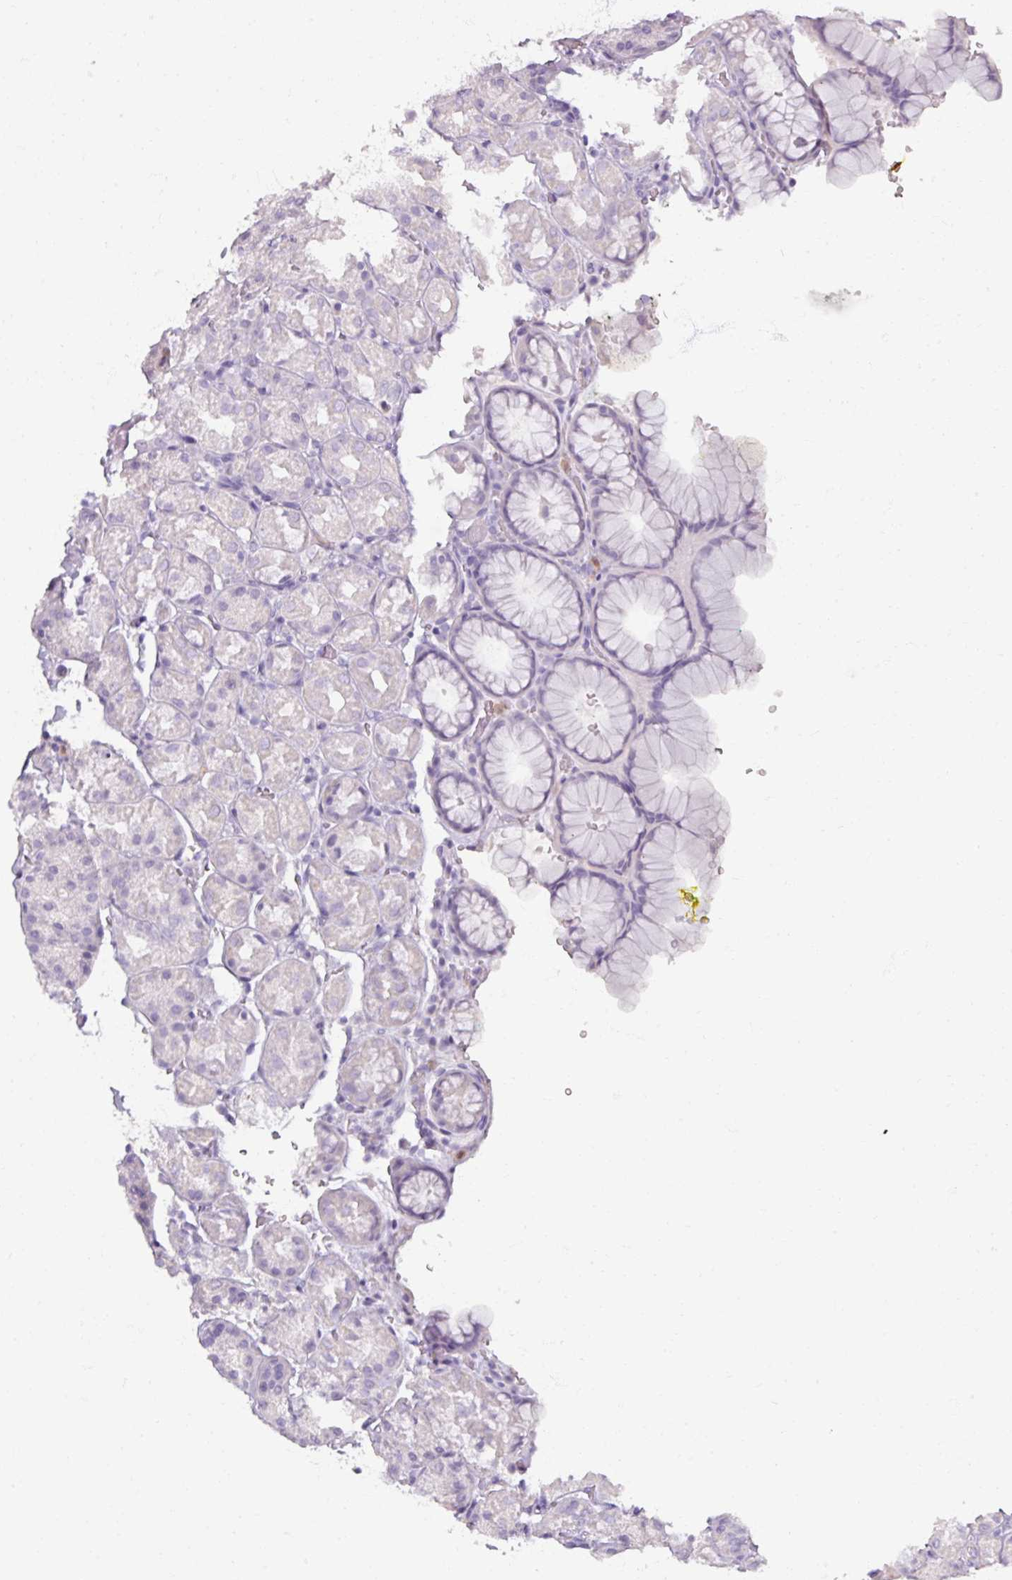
{"staining": {"intensity": "negative", "quantity": "none", "location": "none"}, "tissue": "stomach", "cell_type": "Glandular cells", "image_type": "normal", "snomed": [{"axis": "morphology", "description": "Normal tissue, NOS"}, {"axis": "topography", "description": "Stomach, upper"}], "caption": "IHC of unremarkable stomach exhibits no positivity in glandular cells. Nuclei are stained in blue.", "gene": "ARG1", "patient": {"sex": "female", "age": 81}}